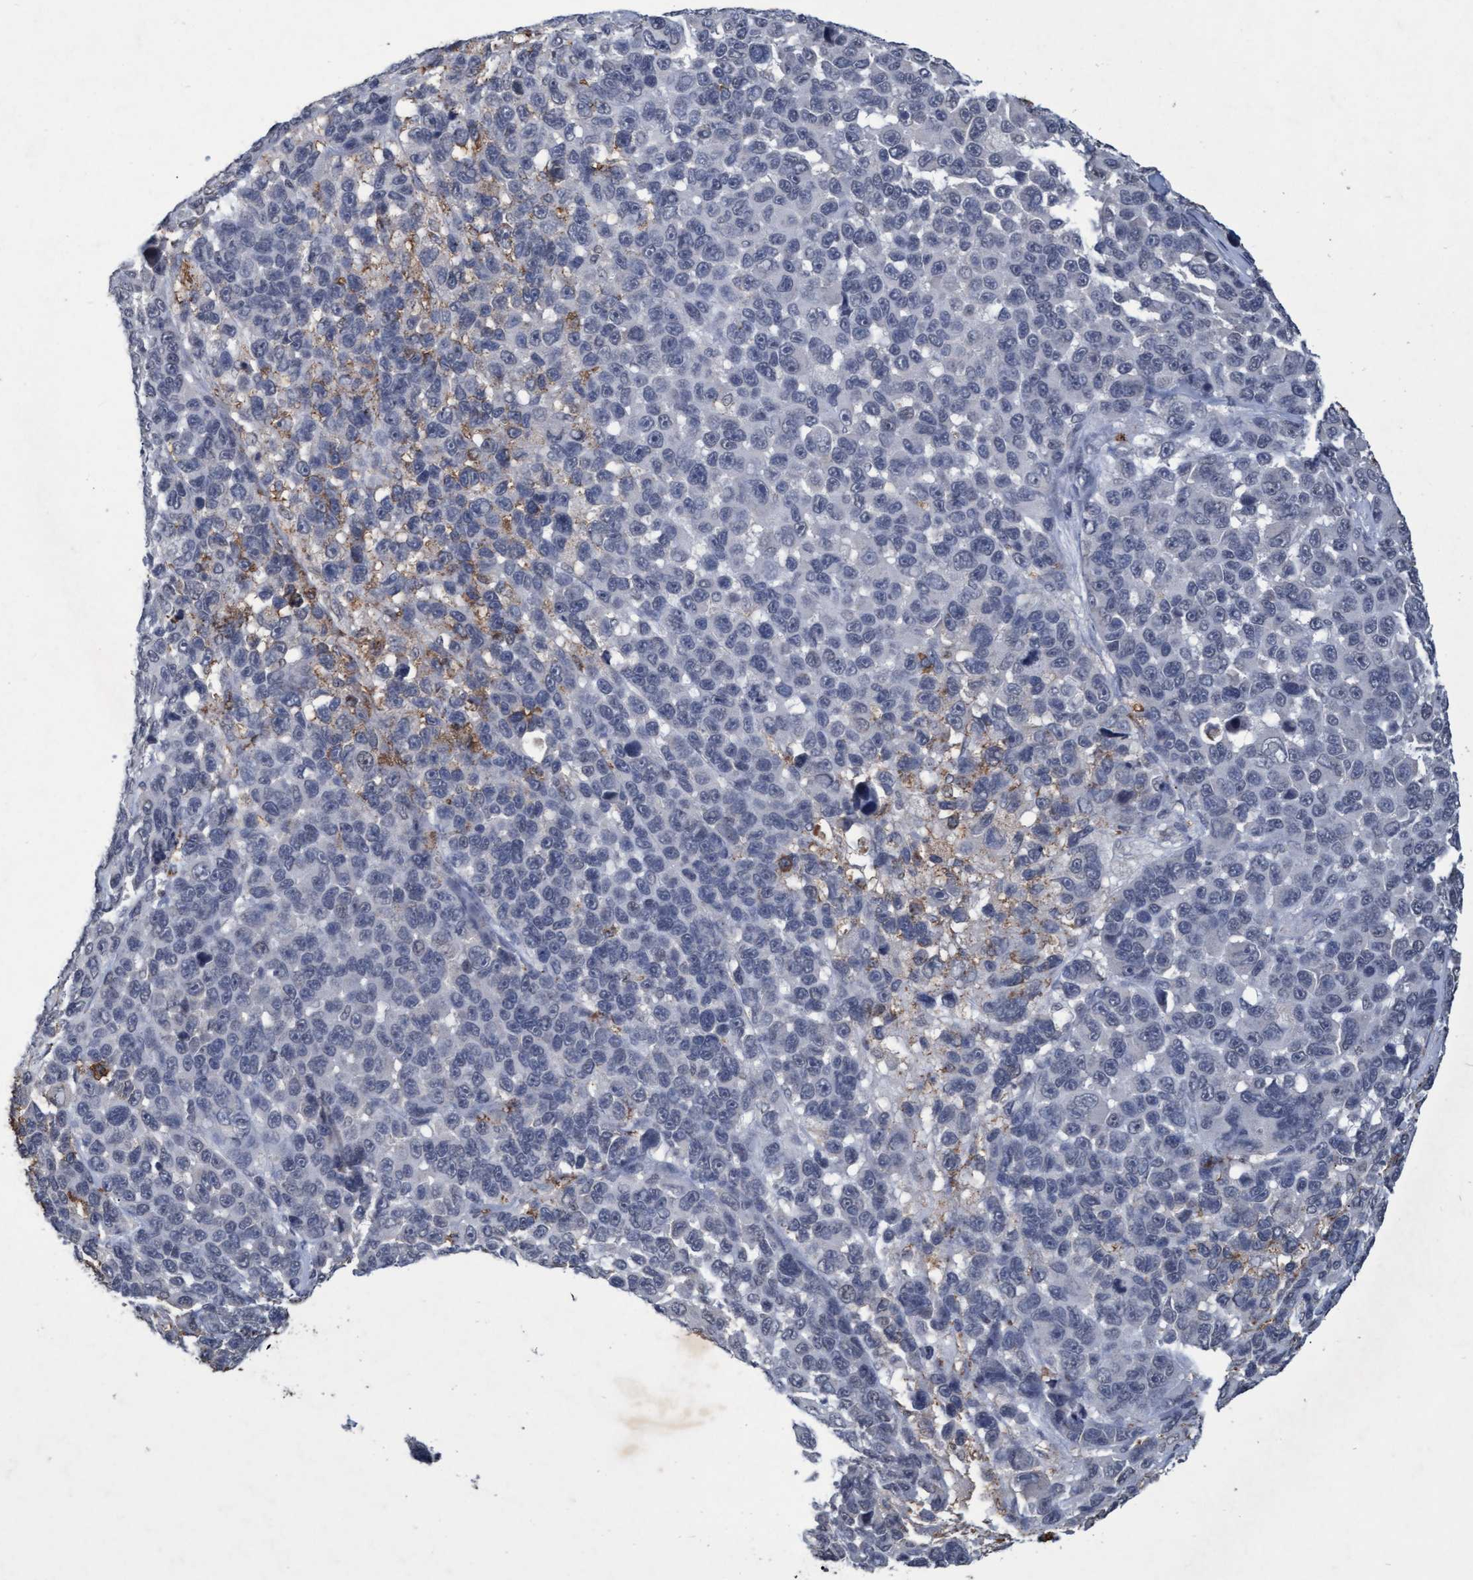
{"staining": {"intensity": "negative", "quantity": "none", "location": "none"}, "tissue": "melanoma", "cell_type": "Tumor cells", "image_type": "cancer", "snomed": [{"axis": "morphology", "description": "Malignant melanoma, NOS"}, {"axis": "topography", "description": "Skin"}], "caption": "Tumor cells show no significant protein staining in melanoma.", "gene": "GALC", "patient": {"sex": "male", "age": 53}}